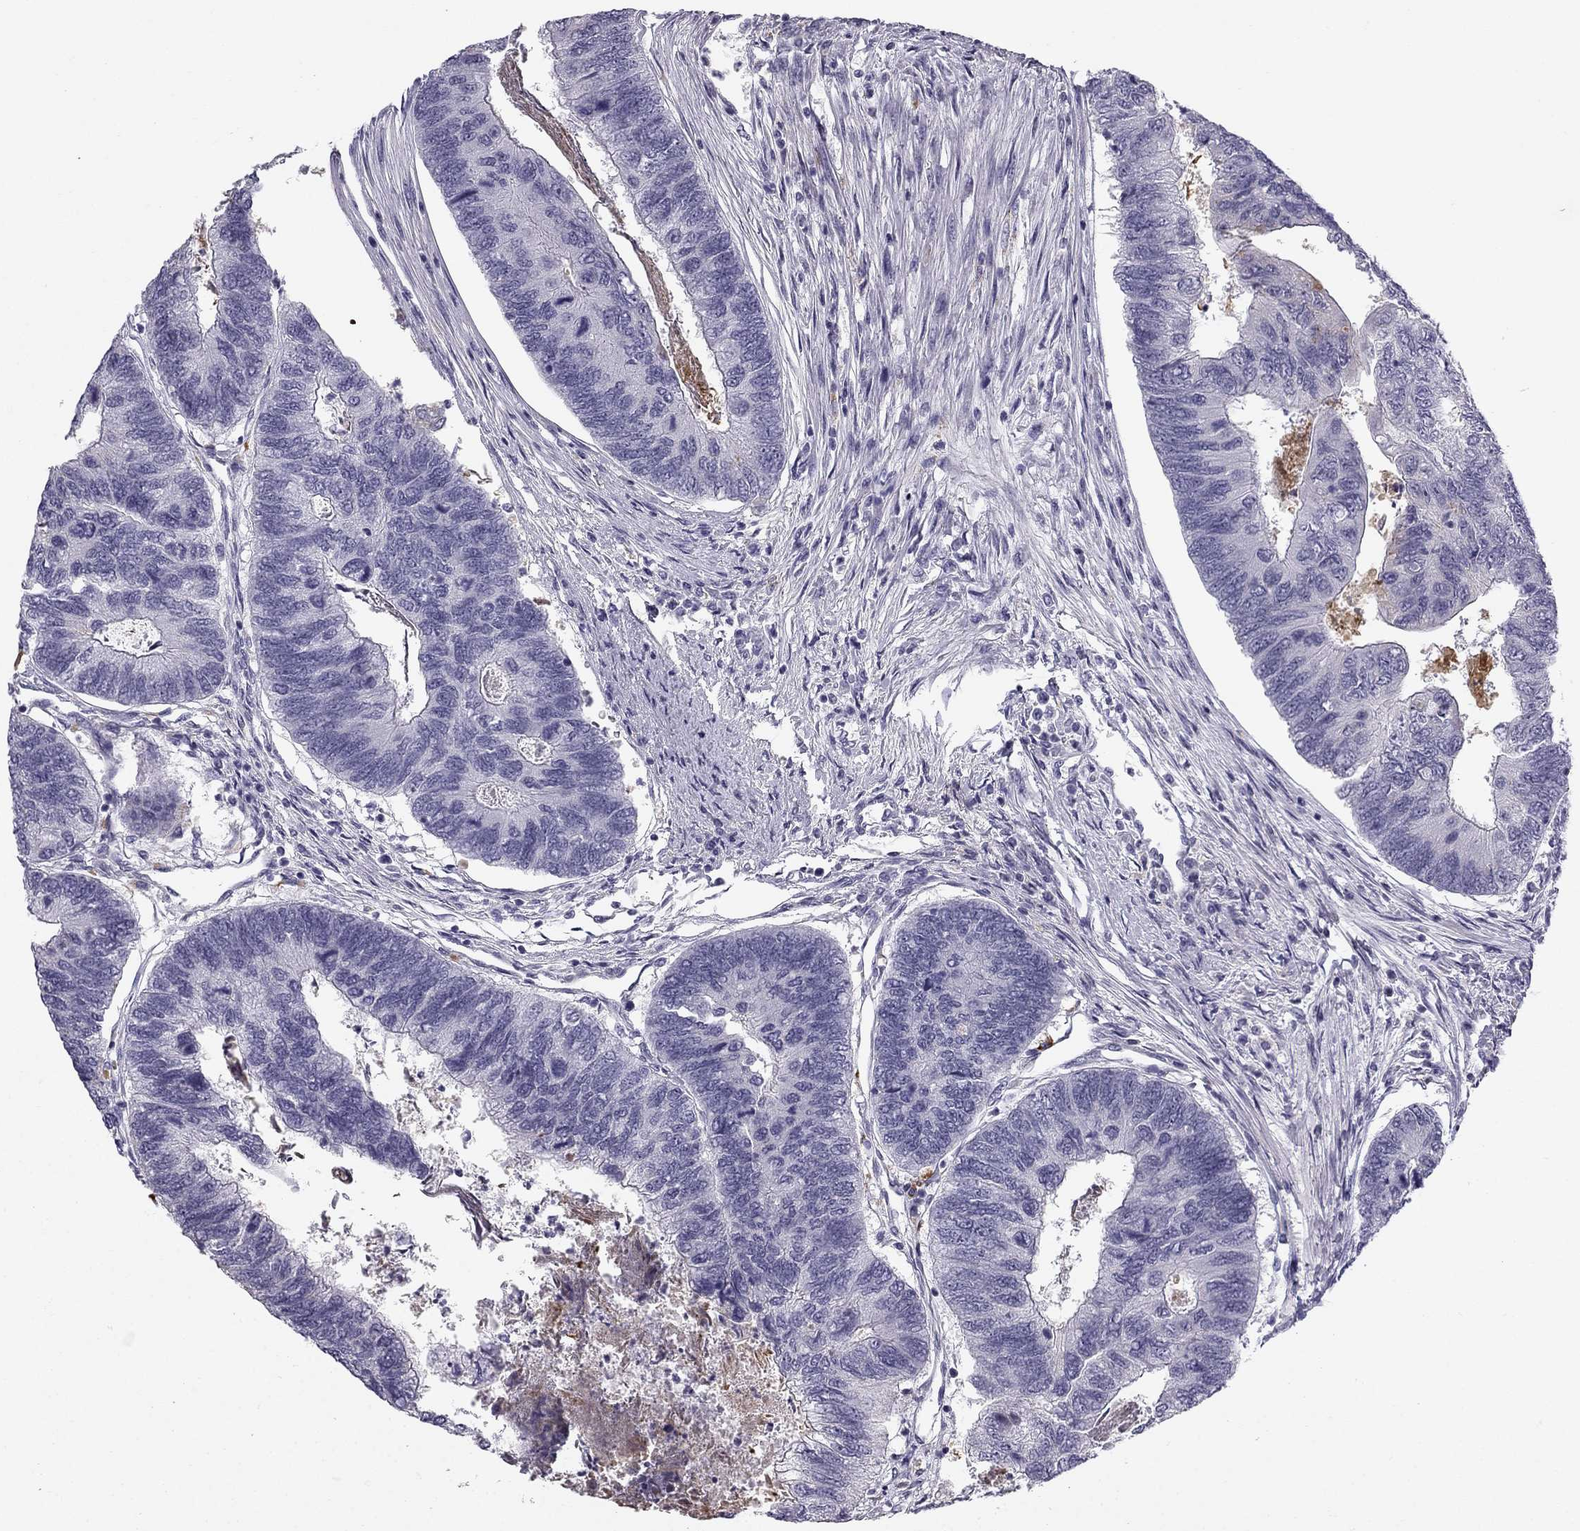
{"staining": {"intensity": "negative", "quantity": "none", "location": "none"}, "tissue": "colorectal cancer", "cell_type": "Tumor cells", "image_type": "cancer", "snomed": [{"axis": "morphology", "description": "Adenocarcinoma, NOS"}, {"axis": "topography", "description": "Colon"}], "caption": "Tumor cells are negative for protein expression in human colorectal cancer.", "gene": "MC5R", "patient": {"sex": "female", "age": 67}}